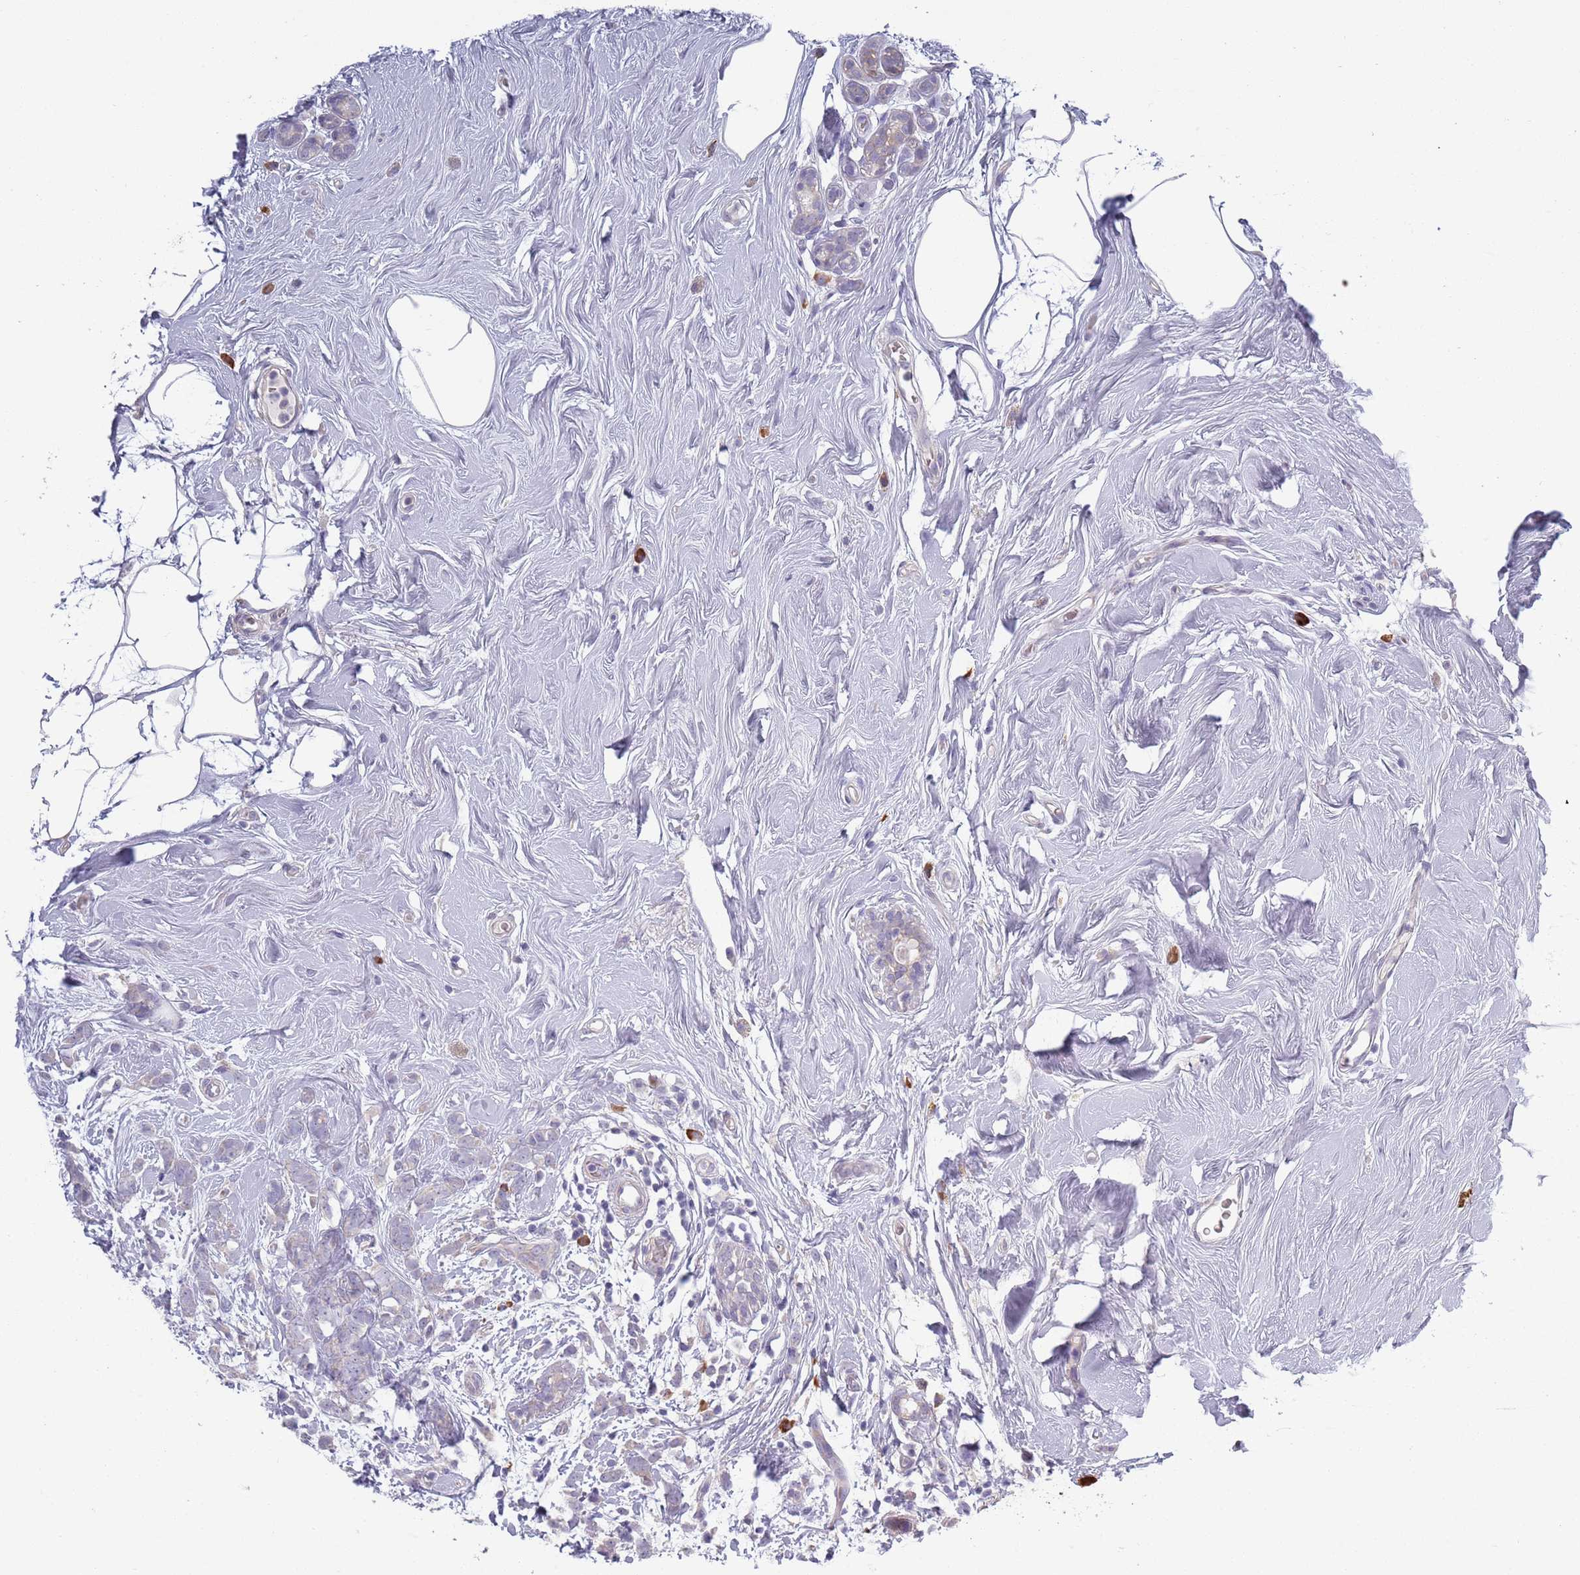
{"staining": {"intensity": "negative", "quantity": "none", "location": "none"}, "tissue": "breast cancer", "cell_type": "Tumor cells", "image_type": "cancer", "snomed": [{"axis": "morphology", "description": "Lobular carcinoma"}, {"axis": "topography", "description": "Breast"}], "caption": "Tumor cells show no significant protein staining in breast cancer (lobular carcinoma). The staining was performed using DAB to visualize the protein expression in brown, while the nuclei were stained in blue with hematoxylin (Magnification: 20x).", "gene": "LTB", "patient": {"sex": "female", "age": 58}}